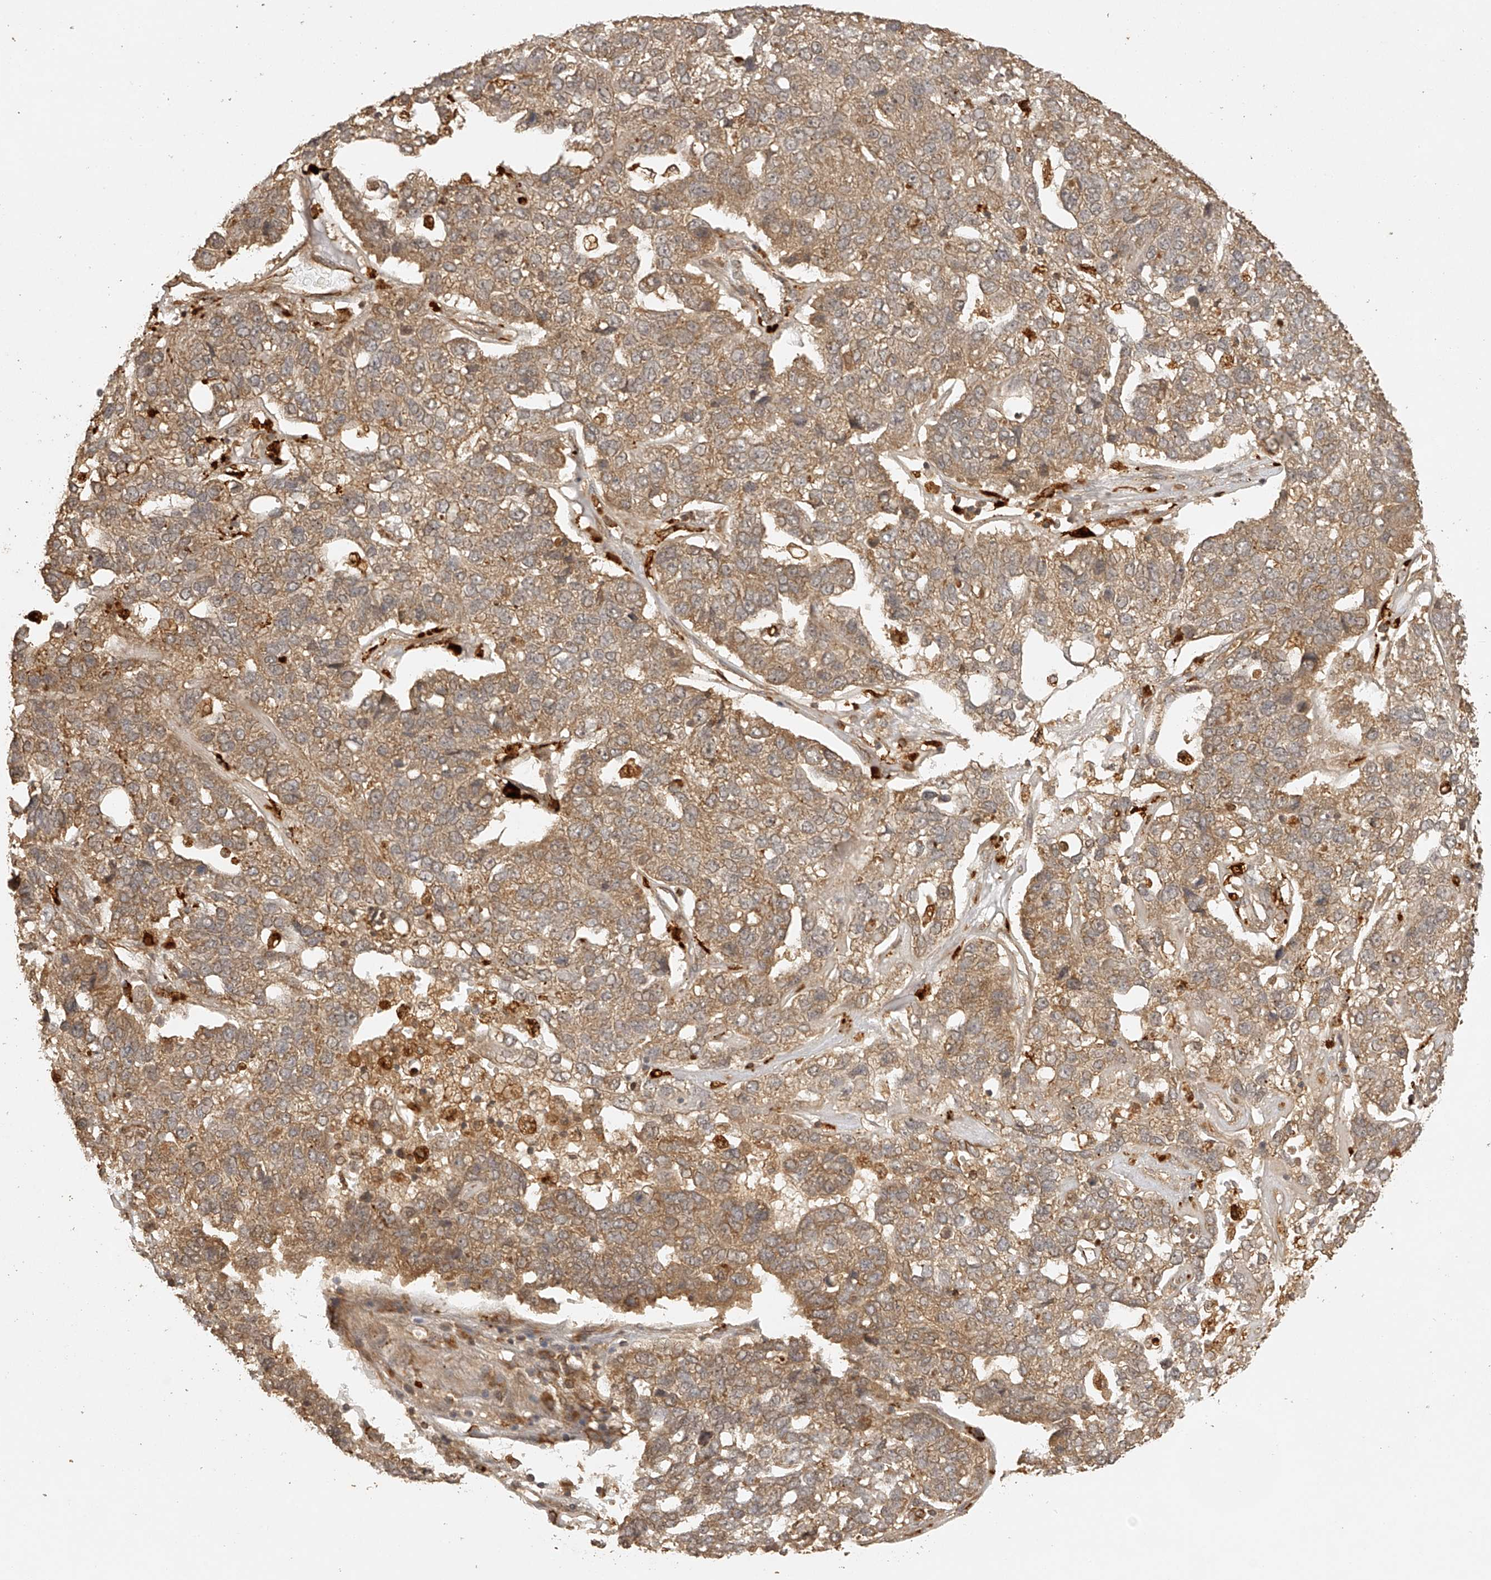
{"staining": {"intensity": "moderate", "quantity": ">75%", "location": "cytoplasmic/membranous"}, "tissue": "pancreatic cancer", "cell_type": "Tumor cells", "image_type": "cancer", "snomed": [{"axis": "morphology", "description": "Adenocarcinoma, NOS"}, {"axis": "topography", "description": "Pancreas"}], "caption": "Tumor cells demonstrate moderate cytoplasmic/membranous staining in about >75% of cells in pancreatic cancer (adenocarcinoma).", "gene": "BCL2L11", "patient": {"sex": "female", "age": 61}}